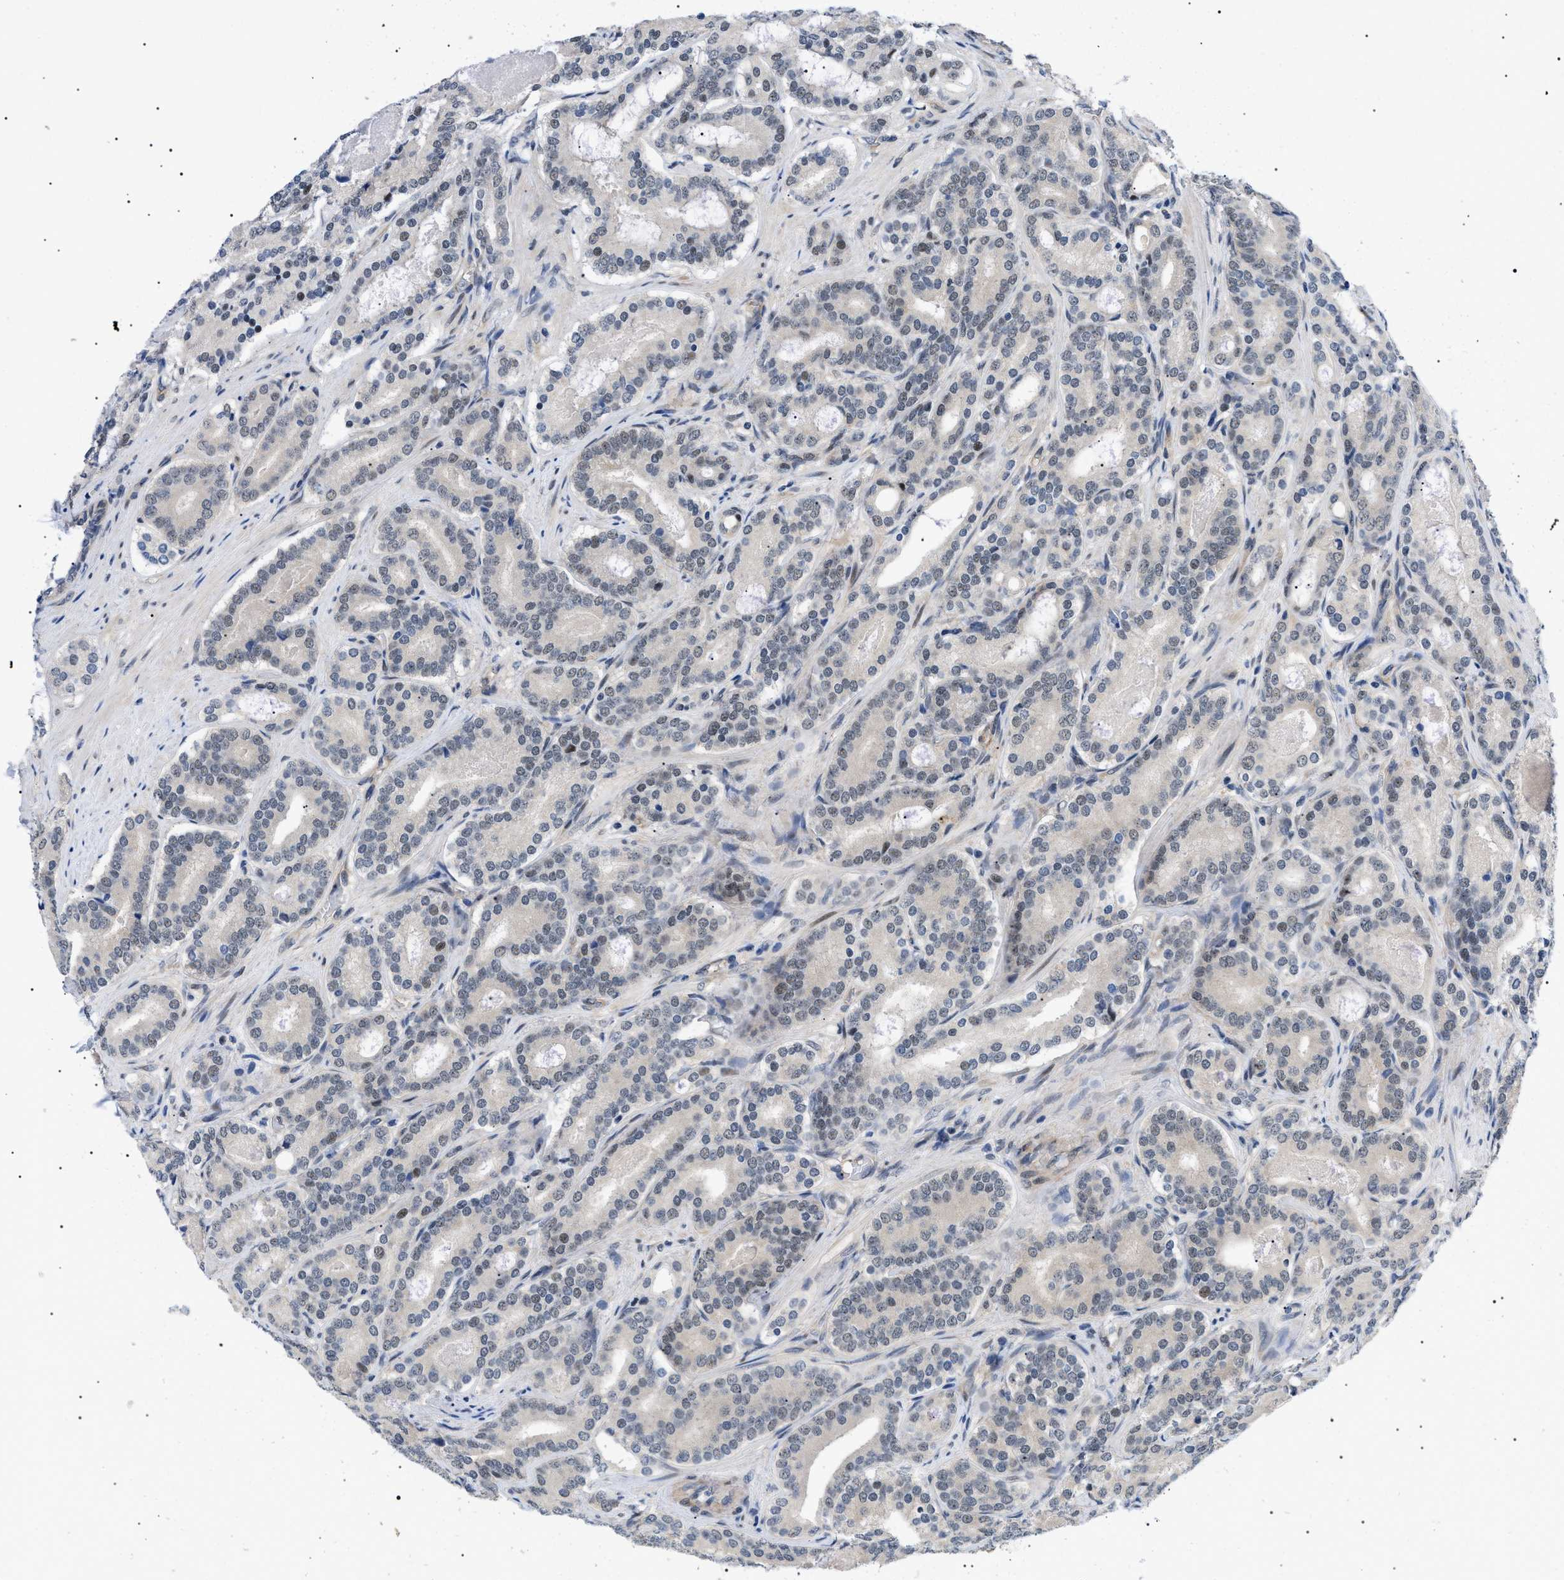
{"staining": {"intensity": "weak", "quantity": "<25%", "location": "nuclear"}, "tissue": "prostate cancer", "cell_type": "Tumor cells", "image_type": "cancer", "snomed": [{"axis": "morphology", "description": "Adenocarcinoma, High grade"}, {"axis": "topography", "description": "Prostate"}], "caption": "A micrograph of prostate cancer (adenocarcinoma (high-grade)) stained for a protein displays no brown staining in tumor cells. (Immunohistochemistry (ihc), brightfield microscopy, high magnification).", "gene": "GARRE1", "patient": {"sex": "male", "age": 60}}